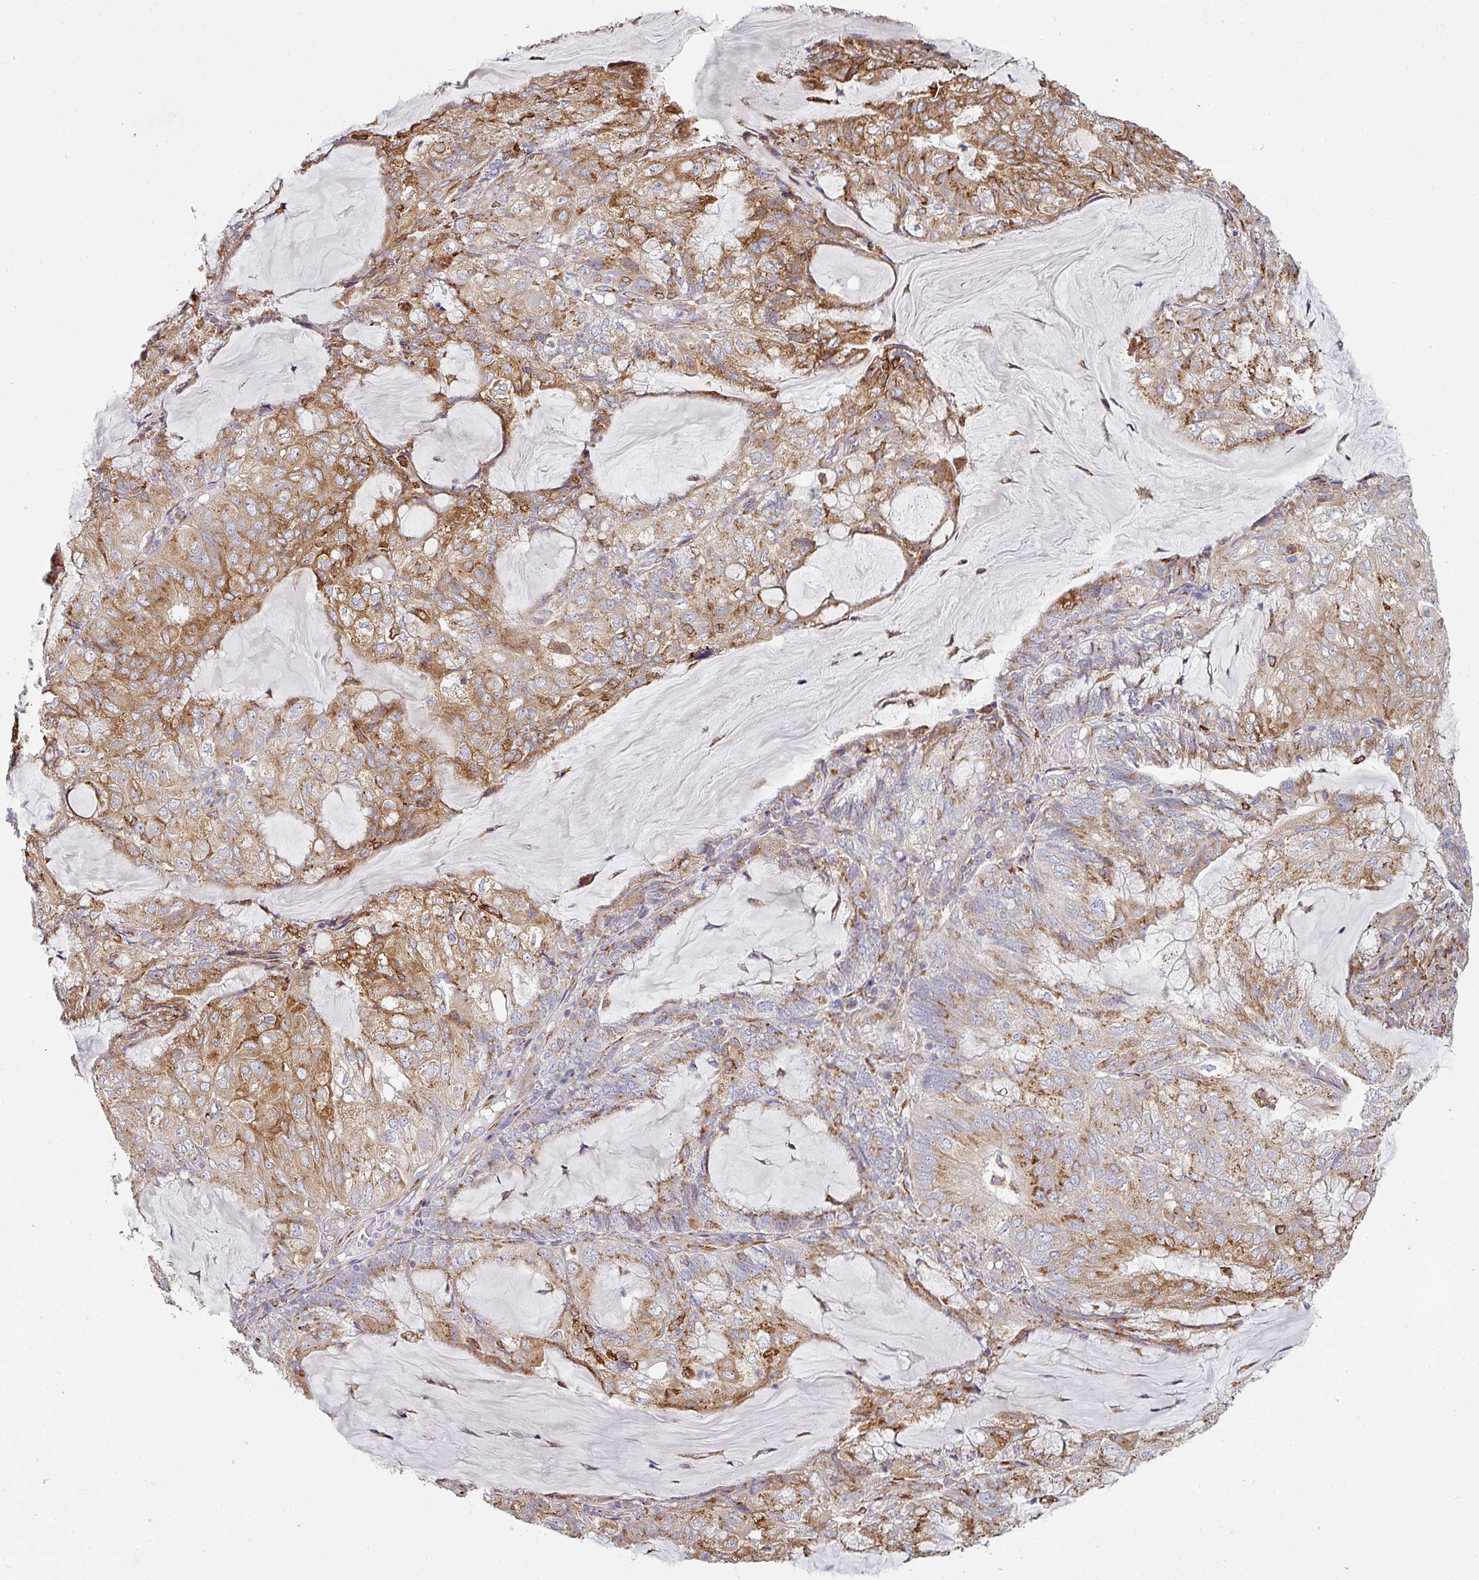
{"staining": {"intensity": "moderate", "quantity": "25%-75%", "location": "cytoplasmic/membranous"}, "tissue": "endometrial cancer", "cell_type": "Tumor cells", "image_type": "cancer", "snomed": [{"axis": "morphology", "description": "Adenocarcinoma, NOS"}, {"axis": "topography", "description": "Endometrium"}], "caption": "Tumor cells exhibit medium levels of moderate cytoplasmic/membranous positivity in about 25%-75% of cells in human endometrial cancer (adenocarcinoma).", "gene": "ZNF268", "patient": {"sex": "female", "age": 81}}